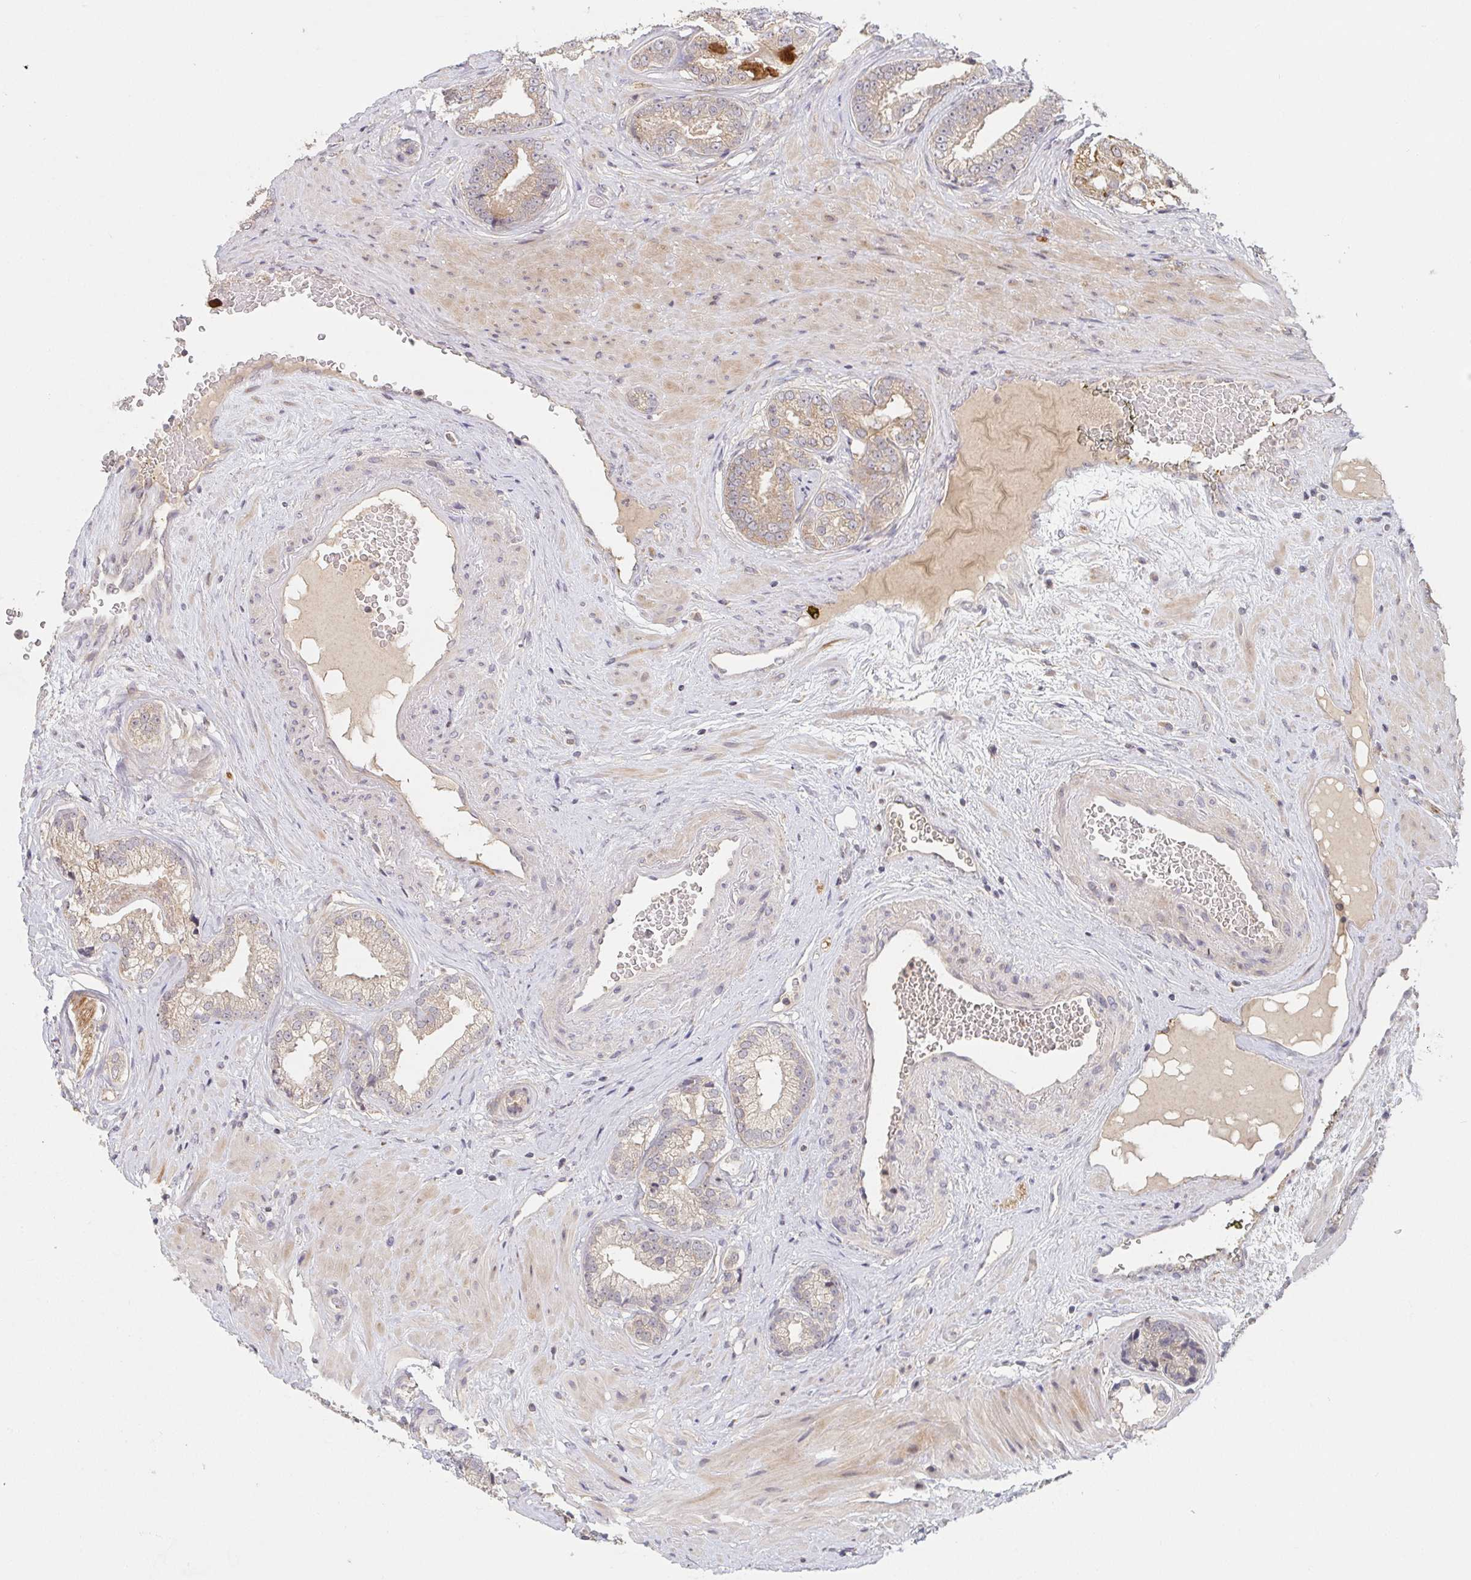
{"staining": {"intensity": "weak", "quantity": "25%-75%", "location": "cytoplasmic/membranous"}, "tissue": "prostate cancer", "cell_type": "Tumor cells", "image_type": "cancer", "snomed": [{"axis": "morphology", "description": "Adenocarcinoma, Low grade"}, {"axis": "topography", "description": "Prostate"}], "caption": "There is low levels of weak cytoplasmic/membranous positivity in tumor cells of prostate cancer, as demonstrated by immunohistochemical staining (brown color).", "gene": "DCST1", "patient": {"sex": "male", "age": 61}}